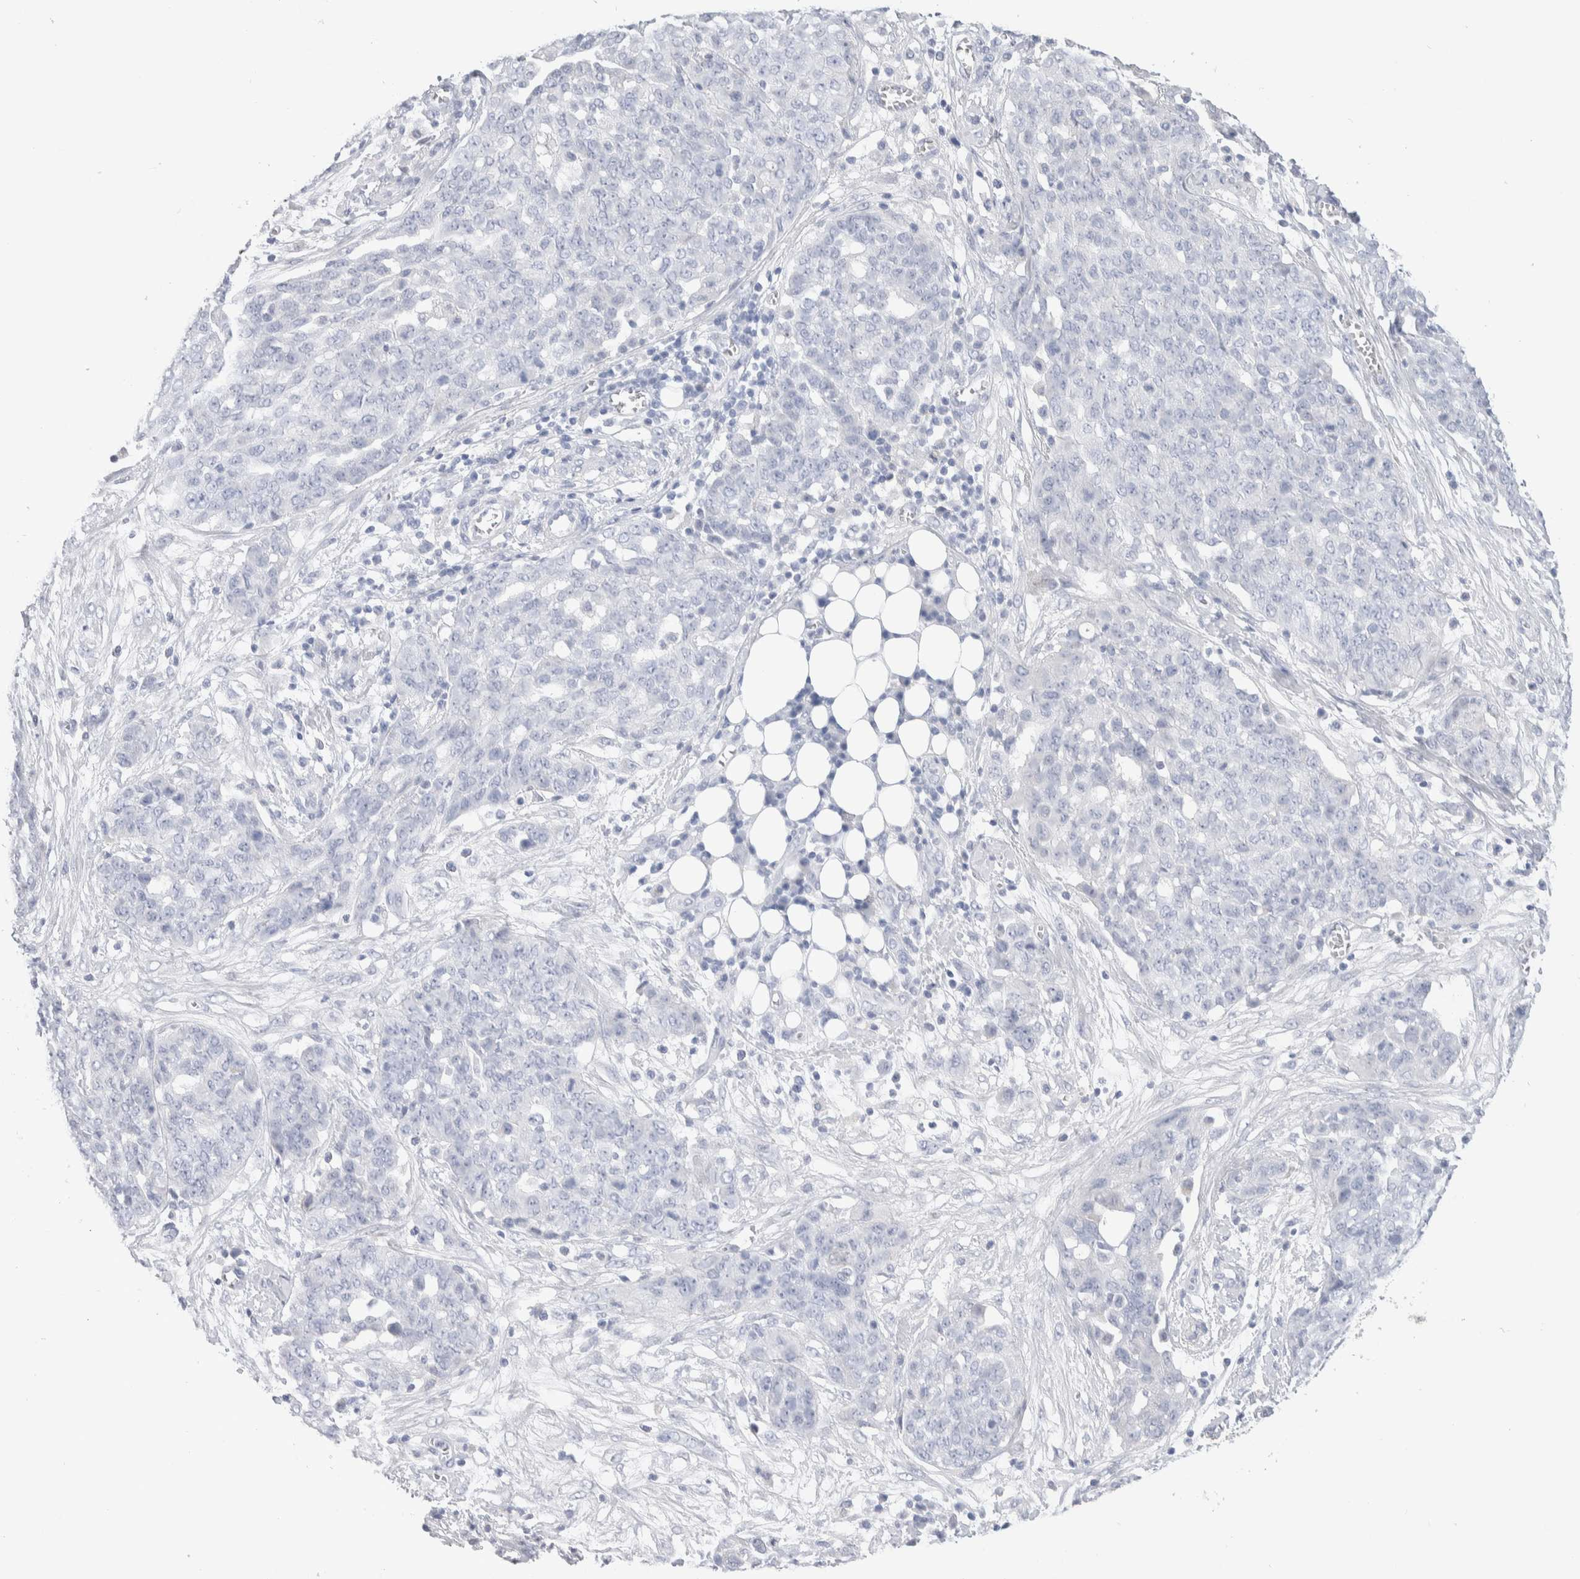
{"staining": {"intensity": "negative", "quantity": "none", "location": "none"}, "tissue": "ovarian cancer", "cell_type": "Tumor cells", "image_type": "cancer", "snomed": [{"axis": "morphology", "description": "Cystadenocarcinoma, serous, NOS"}, {"axis": "topography", "description": "Soft tissue"}, {"axis": "topography", "description": "Ovary"}], "caption": "Protein analysis of ovarian cancer exhibits no significant staining in tumor cells.", "gene": "GDA", "patient": {"sex": "female", "age": 57}}